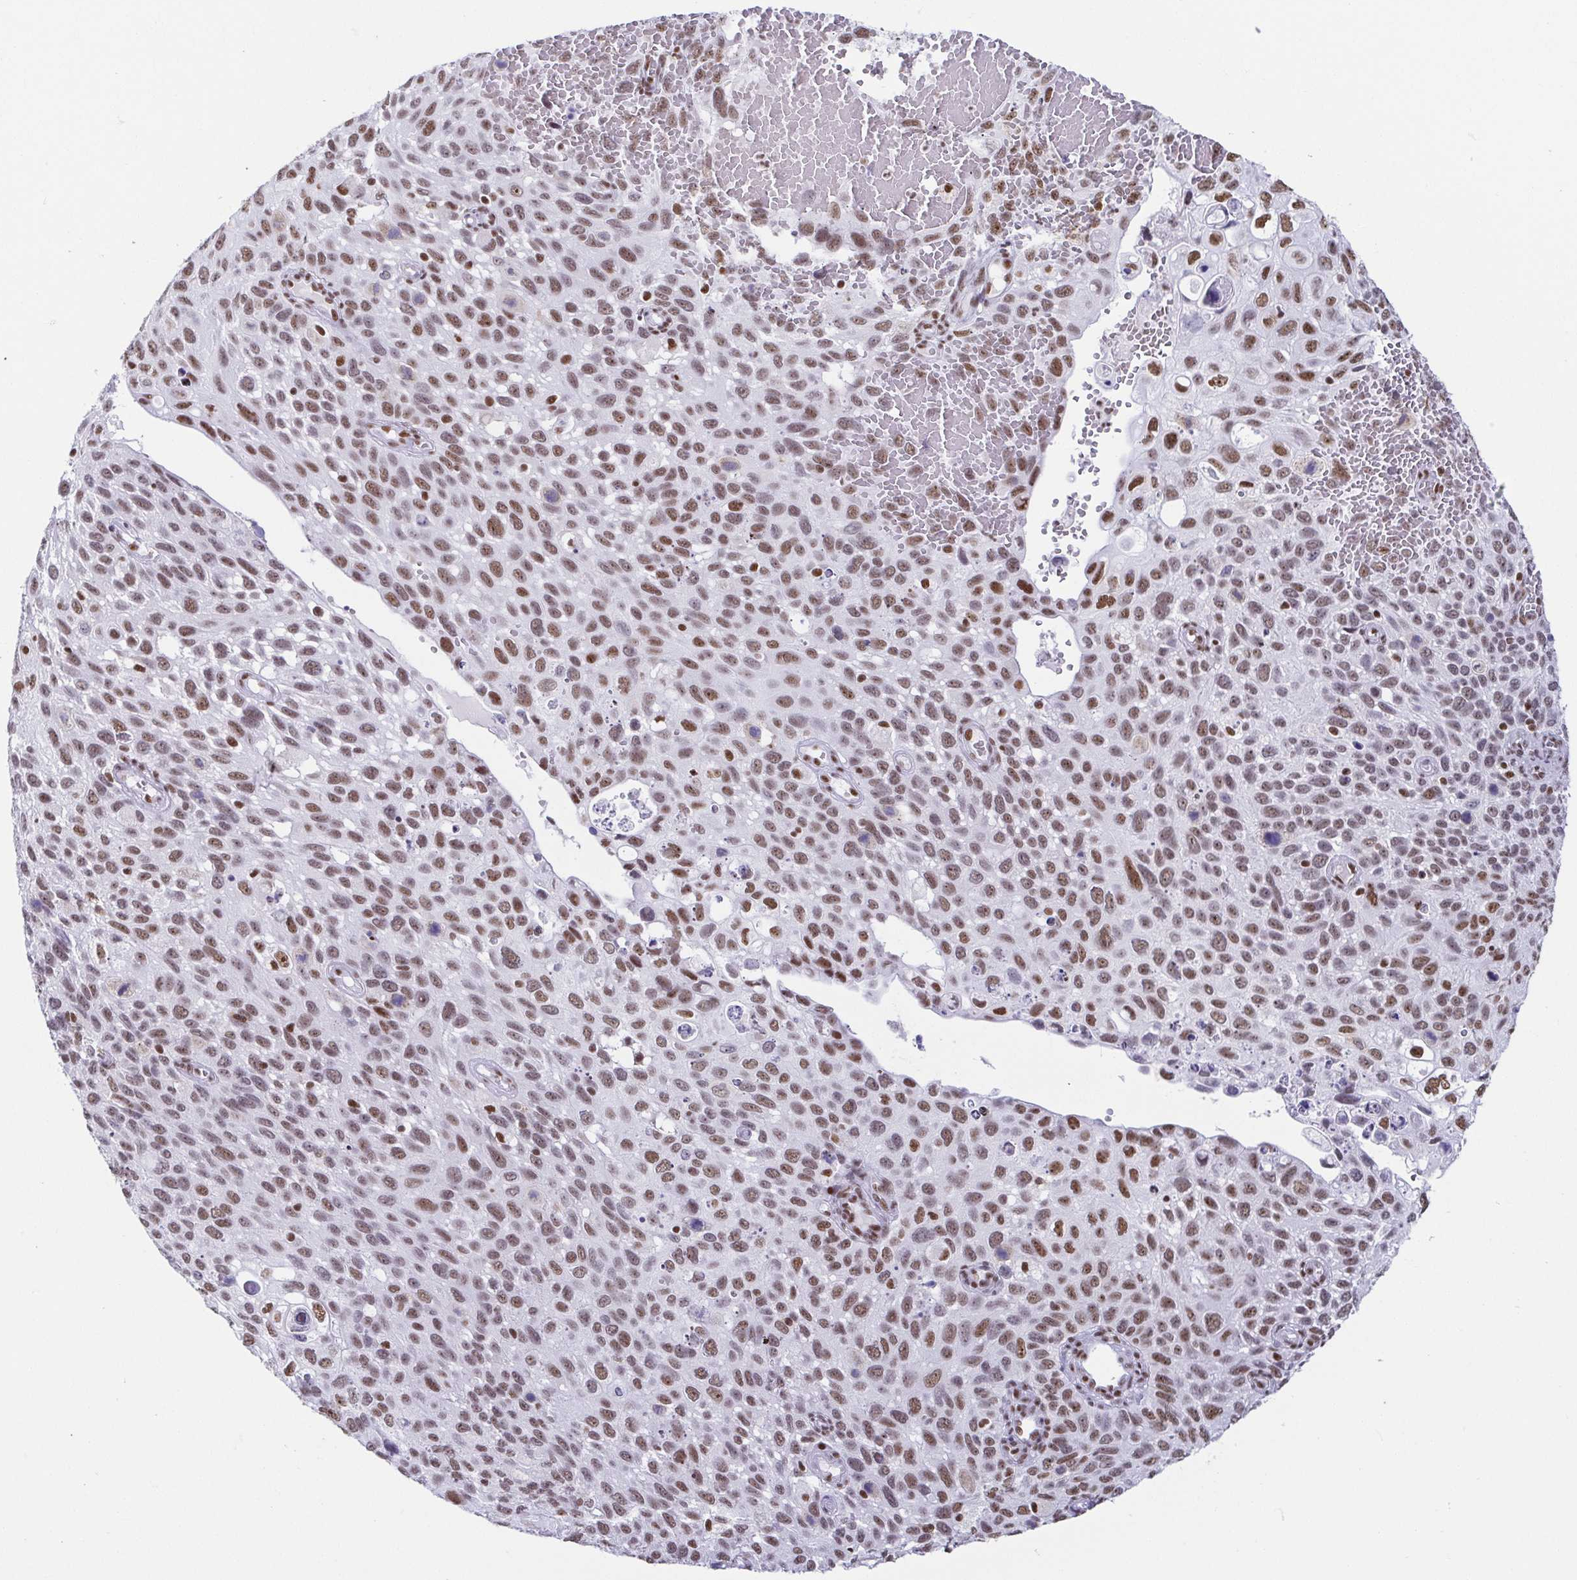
{"staining": {"intensity": "moderate", "quantity": ">75%", "location": "nuclear"}, "tissue": "cervical cancer", "cell_type": "Tumor cells", "image_type": "cancer", "snomed": [{"axis": "morphology", "description": "Squamous cell carcinoma, NOS"}, {"axis": "topography", "description": "Cervix"}], "caption": "A brown stain highlights moderate nuclear staining of a protein in human squamous cell carcinoma (cervical) tumor cells.", "gene": "EWSR1", "patient": {"sex": "female", "age": 70}}